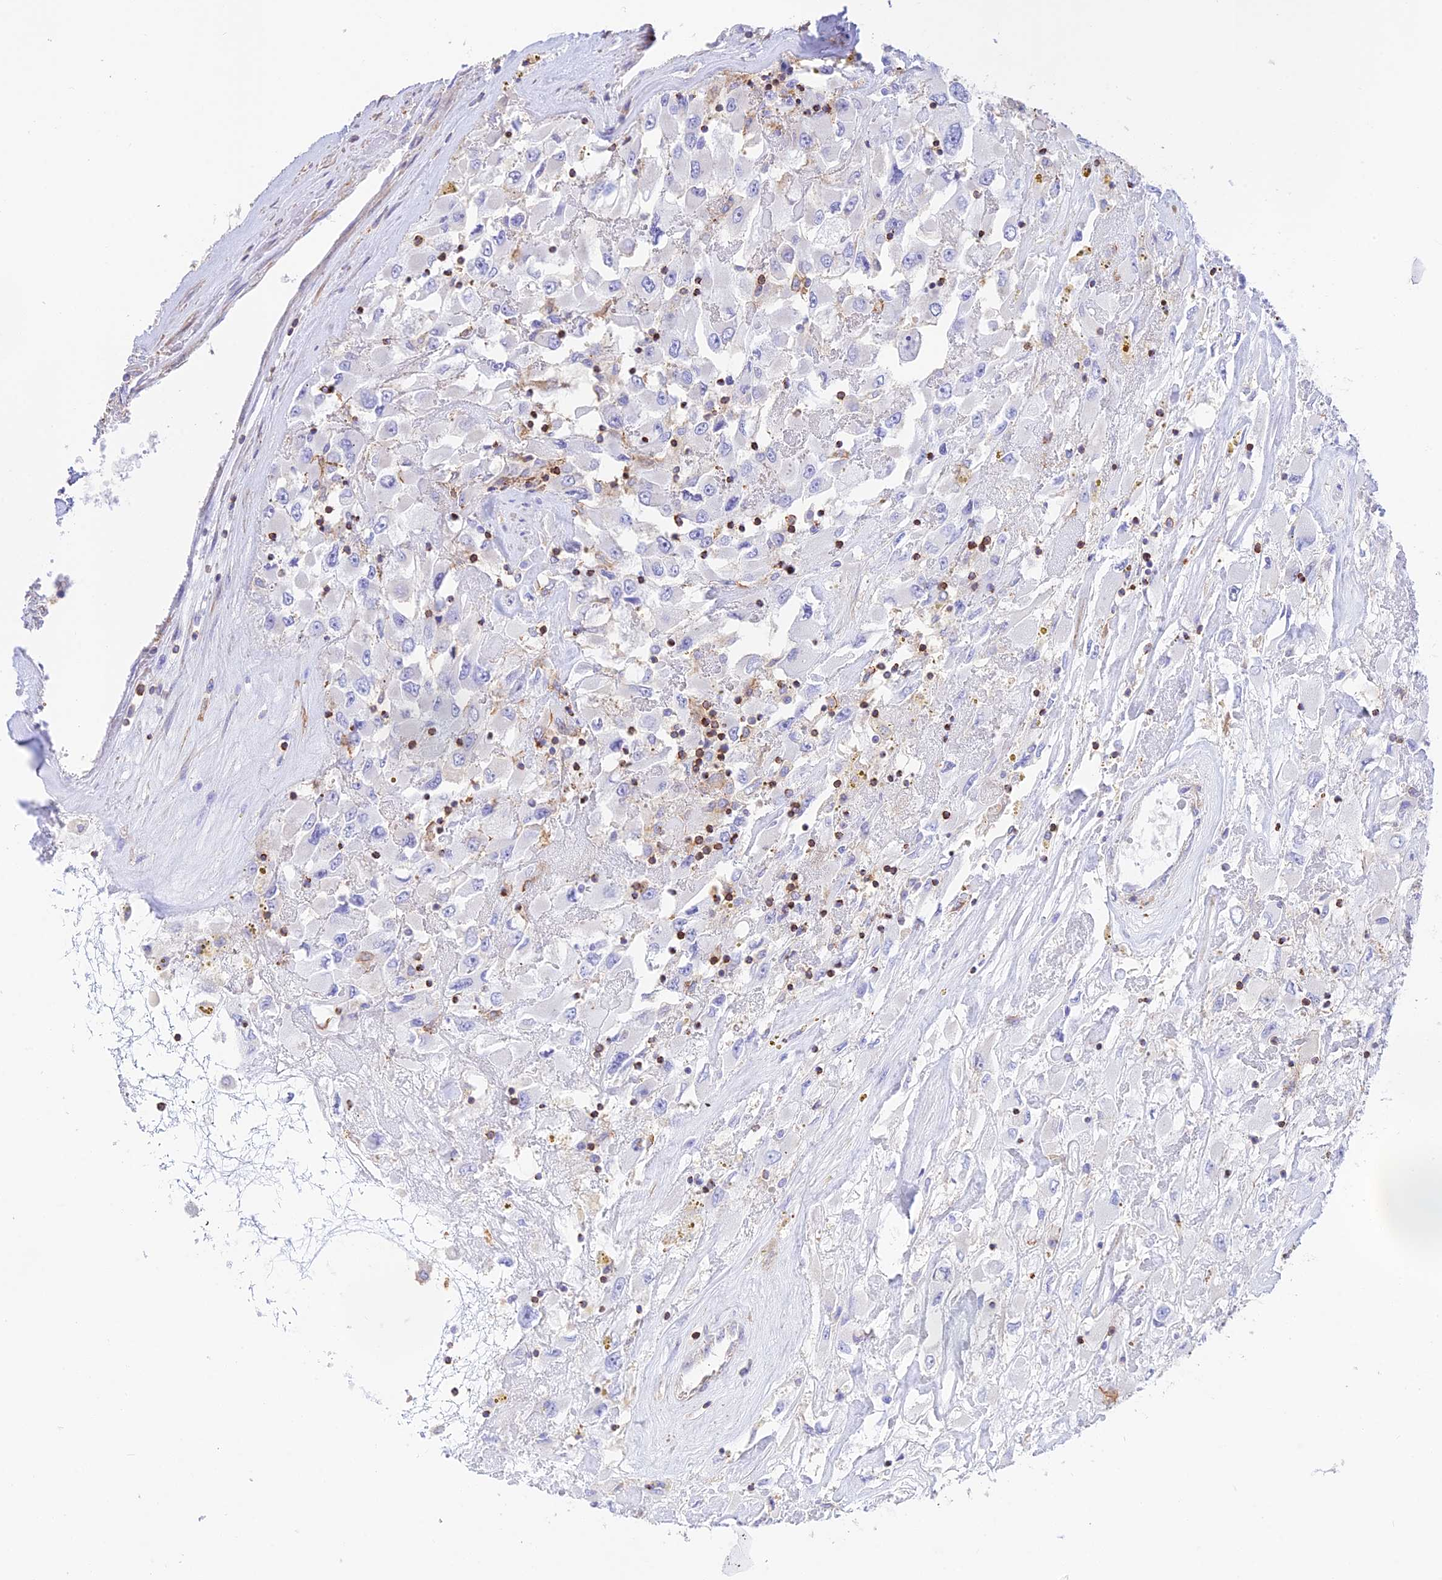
{"staining": {"intensity": "negative", "quantity": "none", "location": "none"}, "tissue": "renal cancer", "cell_type": "Tumor cells", "image_type": "cancer", "snomed": [{"axis": "morphology", "description": "Adenocarcinoma, NOS"}, {"axis": "topography", "description": "Kidney"}], "caption": "Immunohistochemical staining of human renal cancer (adenocarcinoma) reveals no significant staining in tumor cells.", "gene": "DENND1C", "patient": {"sex": "female", "age": 52}}